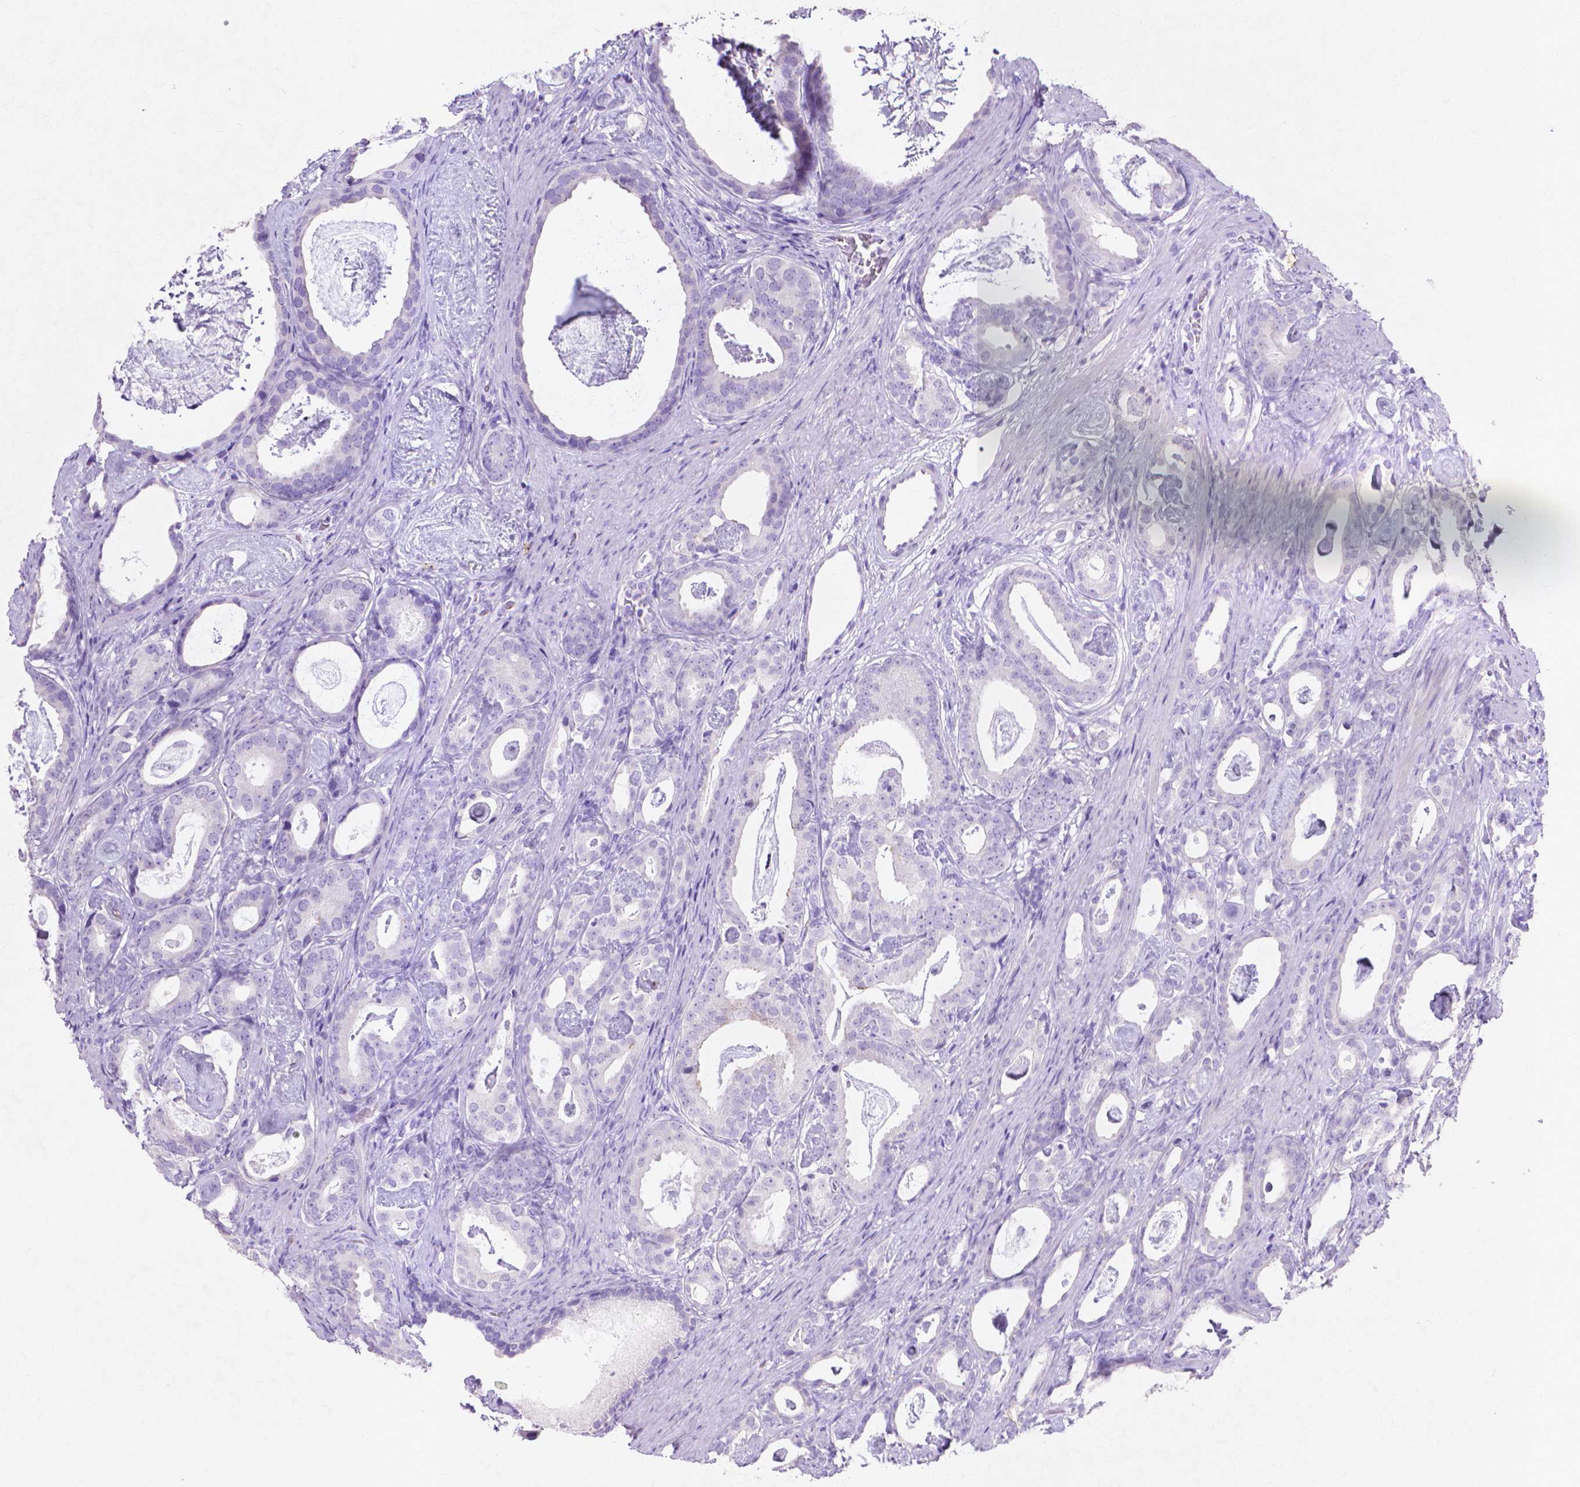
{"staining": {"intensity": "negative", "quantity": "none", "location": "none"}, "tissue": "prostate cancer", "cell_type": "Tumor cells", "image_type": "cancer", "snomed": [{"axis": "morphology", "description": "Adenocarcinoma, Low grade"}, {"axis": "topography", "description": "Prostate and seminal vesicle, NOS"}], "caption": "Tumor cells are negative for brown protein staining in prostate cancer.", "gene": "MMP11", "patient": {"sex": "male", "age": 71}}